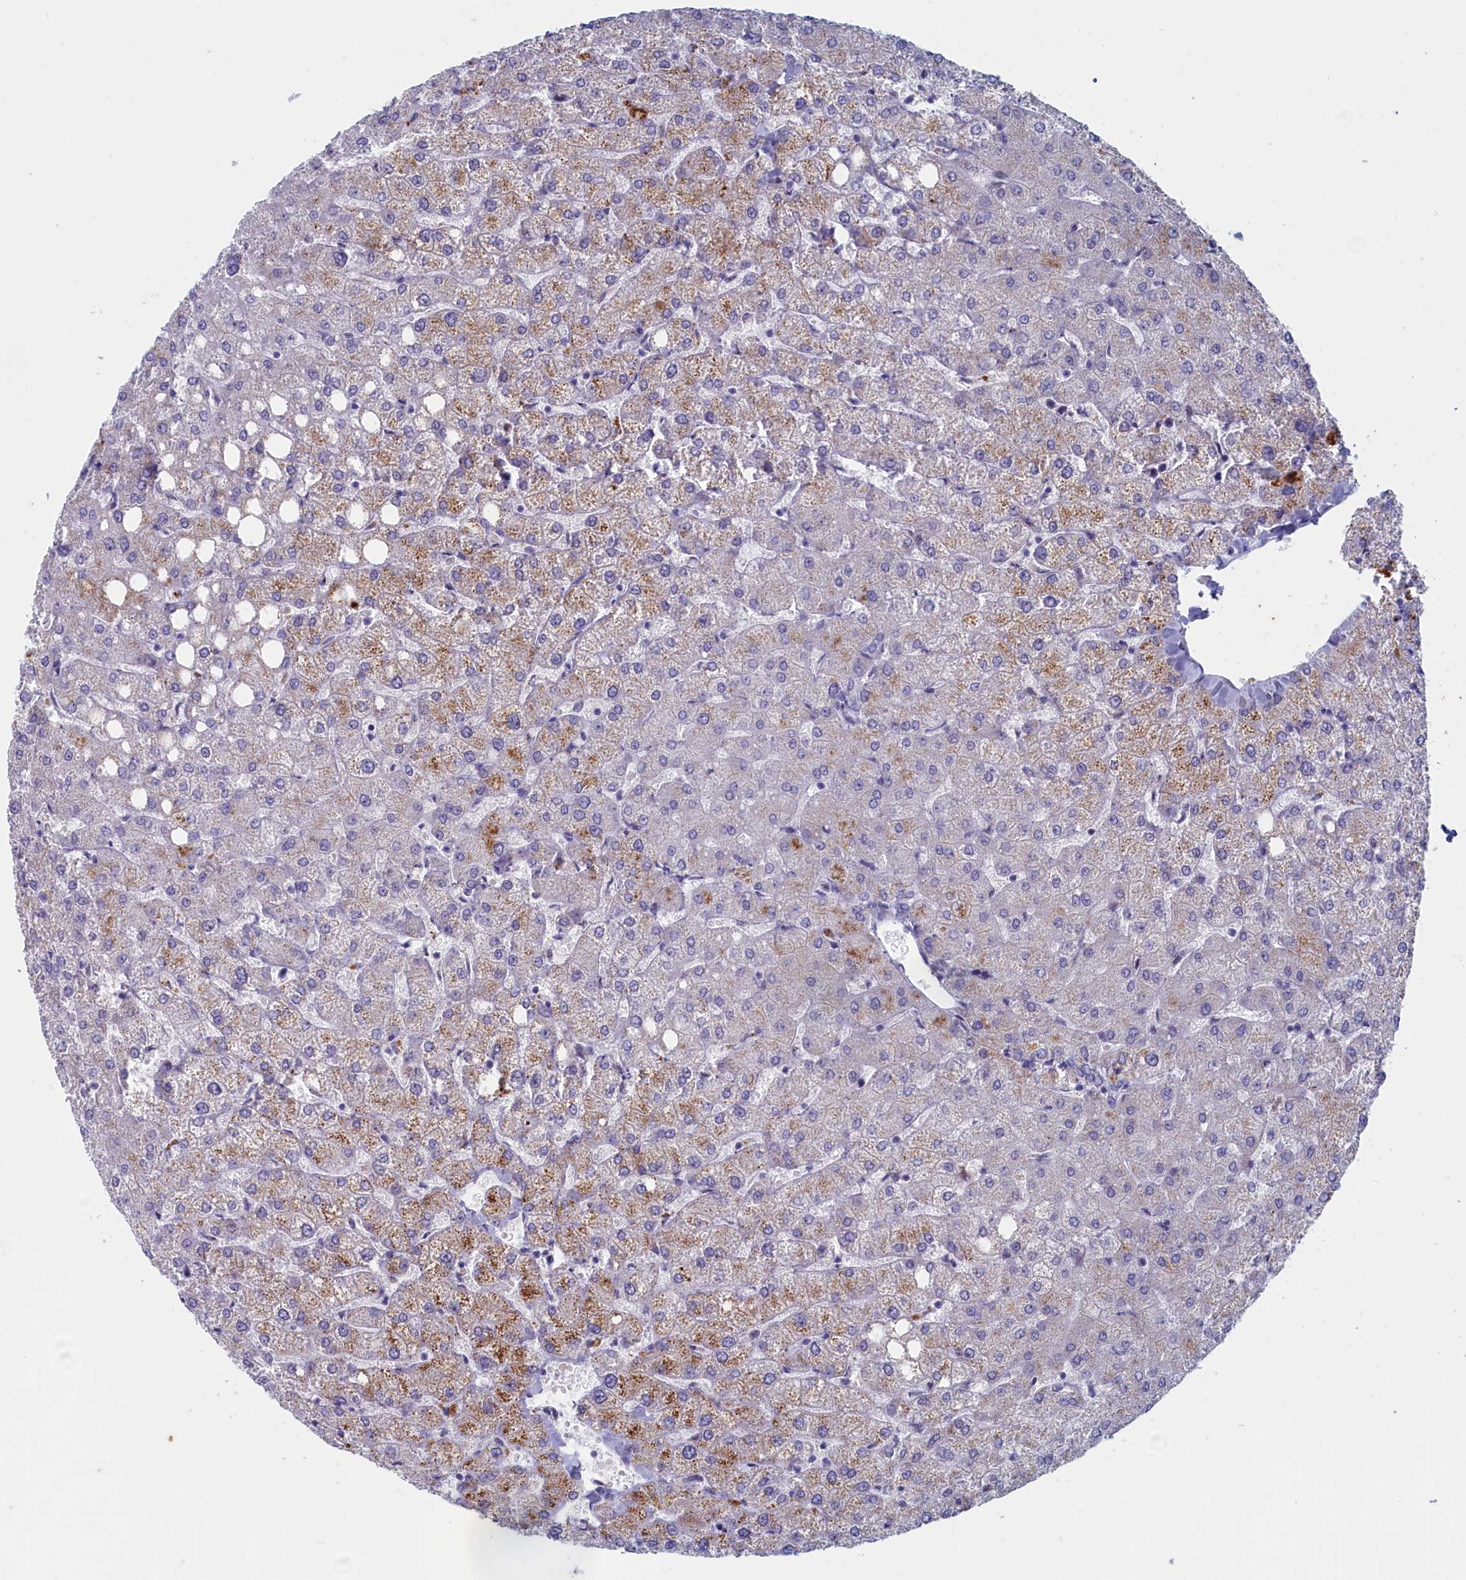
{"staining": {"intensity": "negative", "quantity": "none", "location": "none"}, "tissue": "liver", "cell_type": "Cholangiocytes", "image_type": "normal", "snomed": [{"axis": "morphology", "description": "Normal tissue, NOS"}, {"axis": "topography", "description": "Liver"}], "caption": "Cholangiocytes are negative for brown protein staining in unremarkable liver.", "gene": "WDR76", "patient": {"sex": "female", "age": 54}}